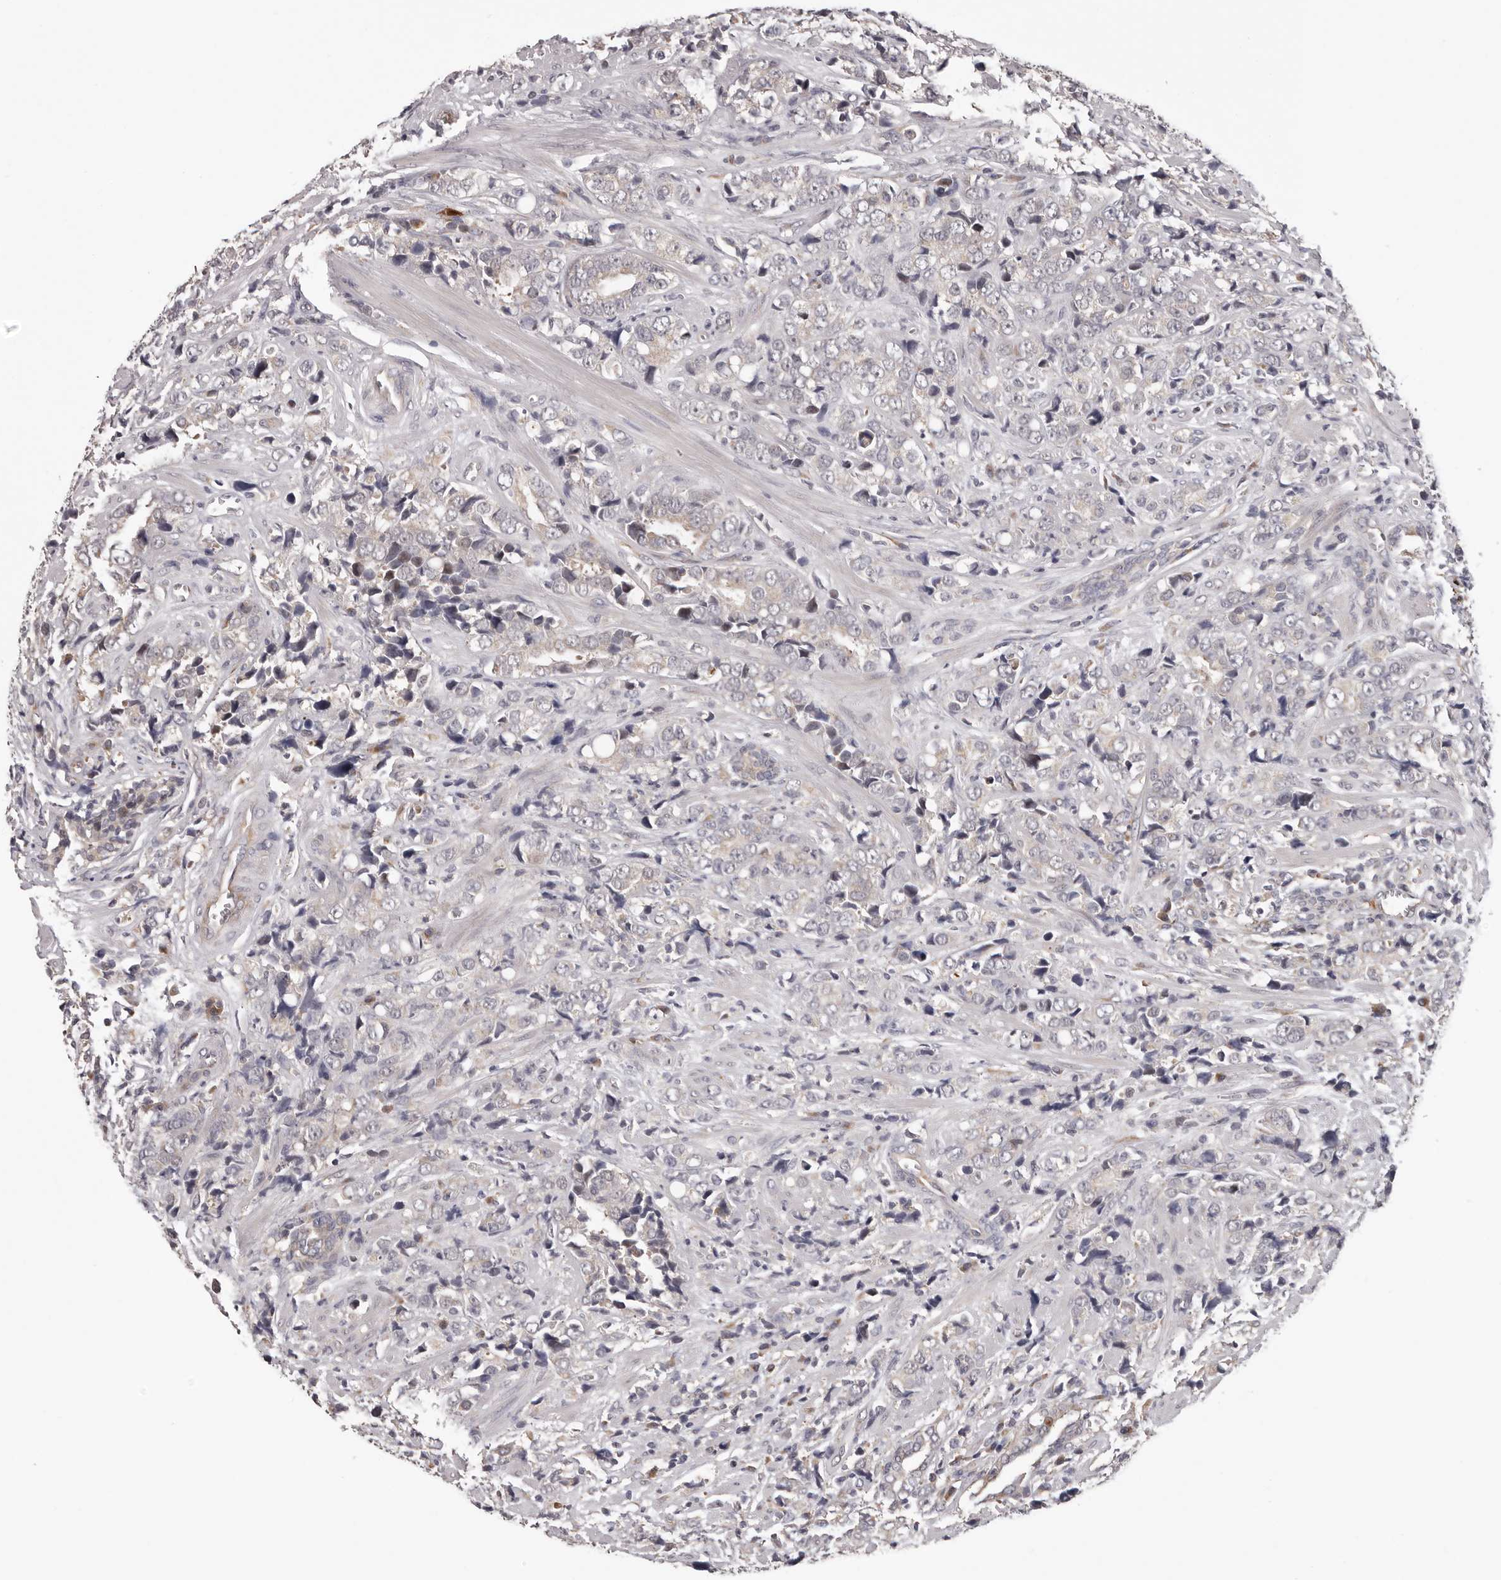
{"staining": {"intensity": "weak", "quantity": "<25%", "location": "cytoplasmic/membranous"}, "tissue": "prostate cancer", "cell_type": "Tumor cells", "image_type": "cancer", "snomed": [{"axis": "morphology", "description": "Adenocarcinoma, High grade"}, {"axis": "topography", "description": "Prostate"}], "caption": "High-grade adenocarcinoma (prostate) was stained to show a protein in brown. There is no significant staining in tumor cells.", "gene": "MED8", "patient": {"sex": "male", "age": 71}}